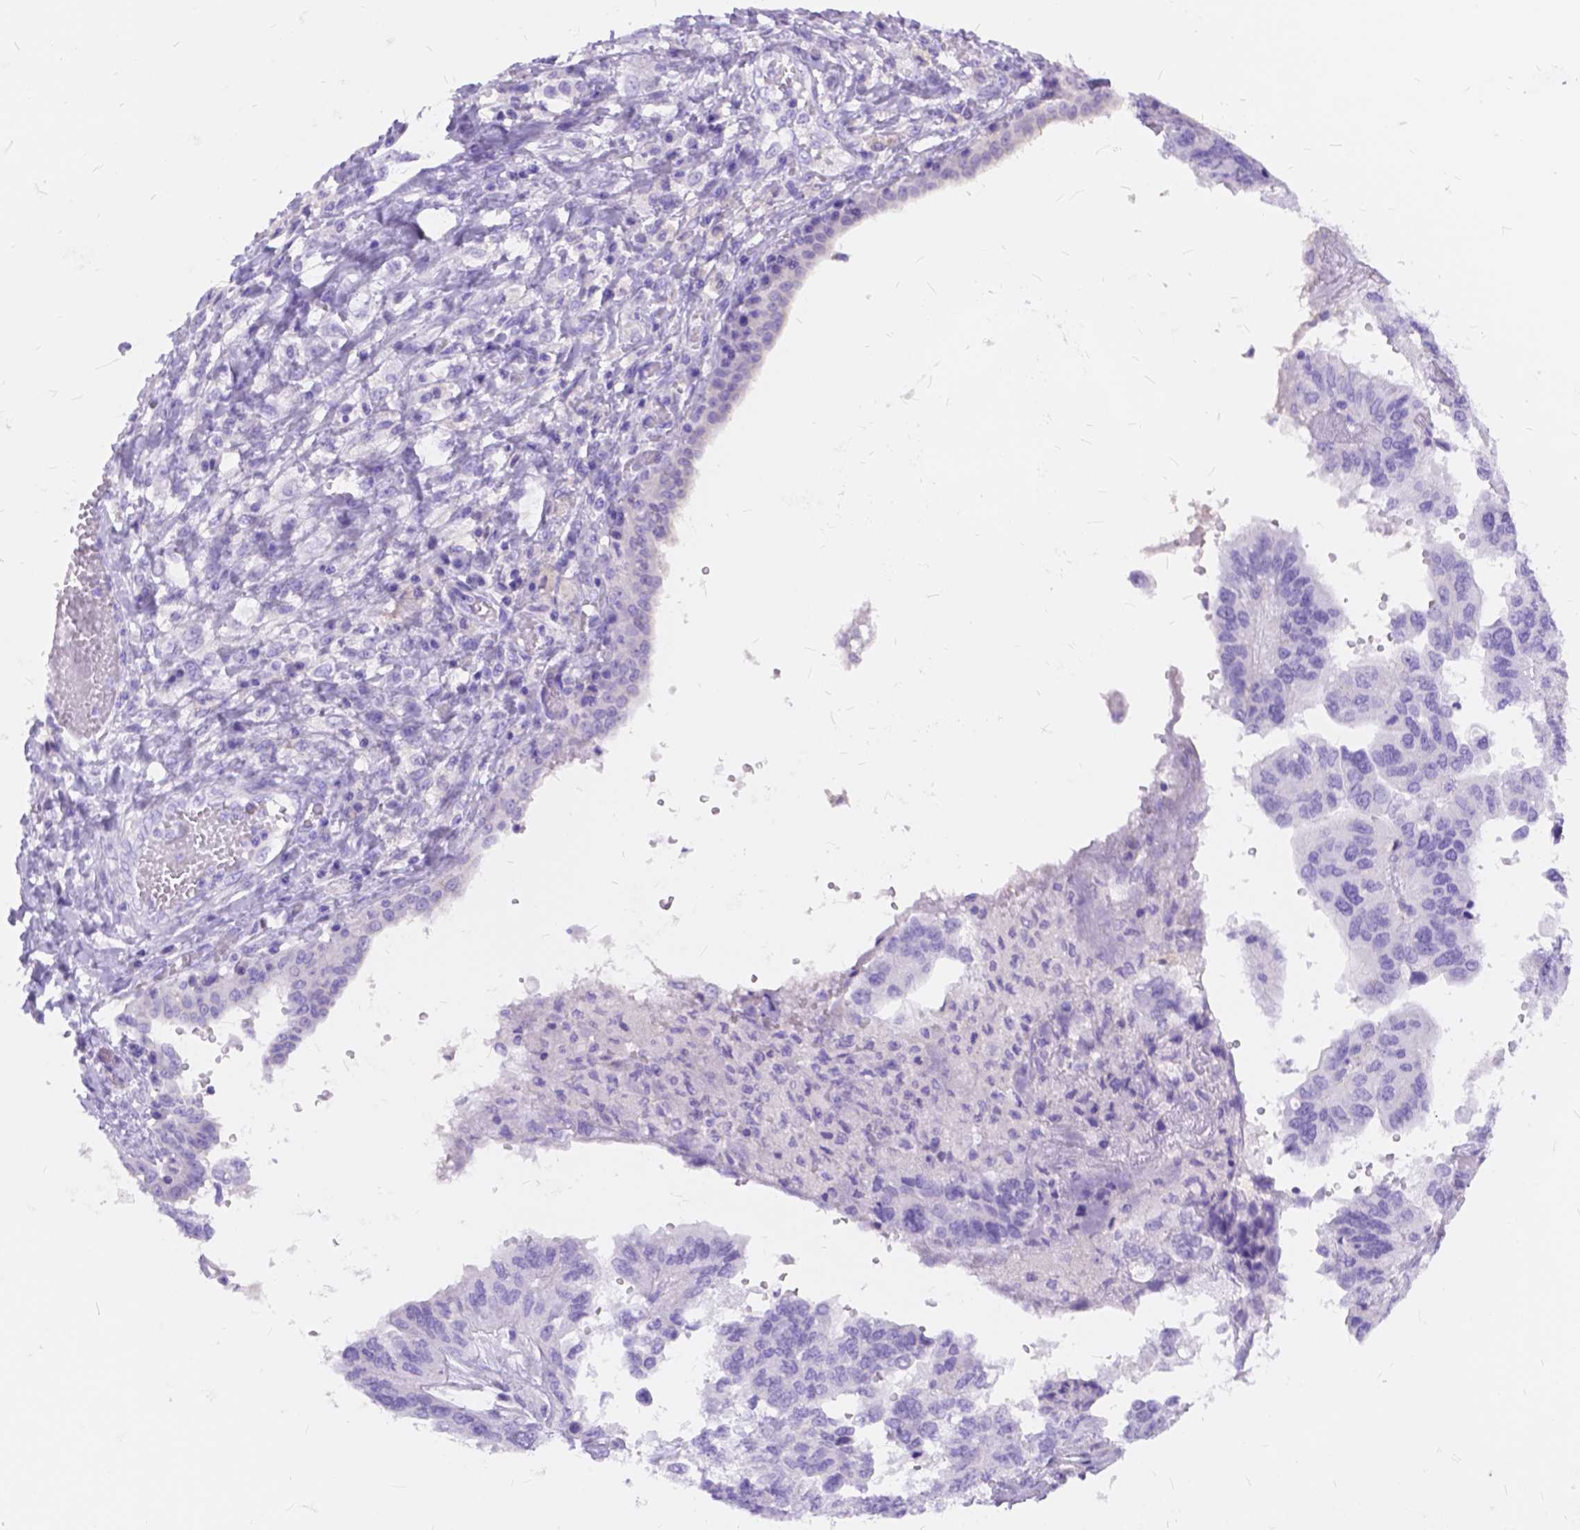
{"staining": {"intensity": "negative", "quantity": "none", "location": "none"}, "tissue": "ovarian cancer", "cell_type": "Tumor cells", "image_type": "cancer", "snomed": [{"axis": "morphology", "description": "Cystadenocarcinoma, serous, NOS"}, {"axis": "topography", "description": "Ovary"}], "caption": "Immunohistochemistry of ovarian cancer demonstrates no positivity in tumor cells.", "gene": "FOXL2", "patient": {"sex": "female", "age": 79}}